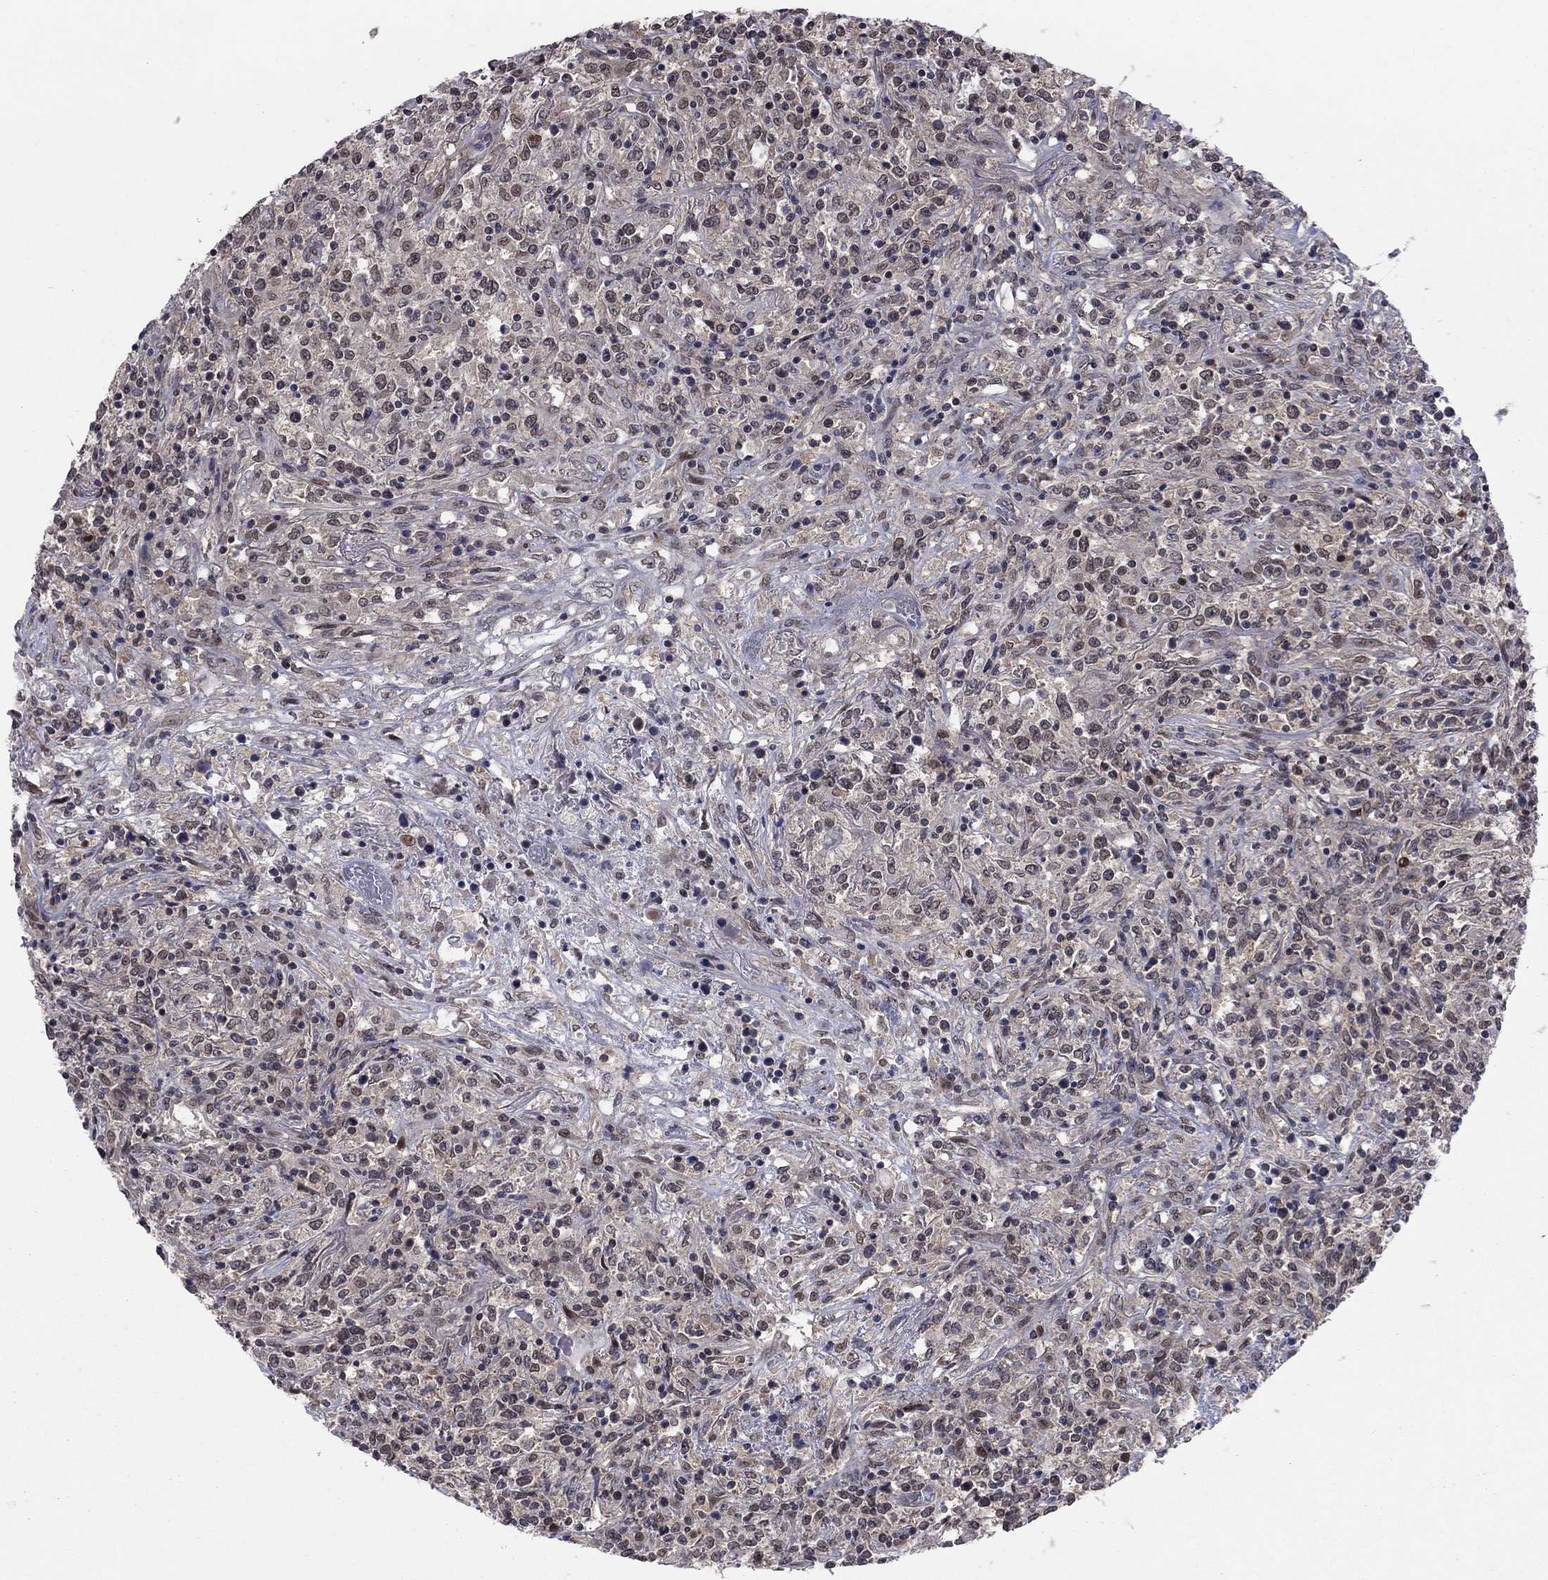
{"staining": {"intensity": "negative", "quantity": "none", "location": "none"}, "tissue": "lymphoma", "cell_type": "Tumor cells", "image_type": "cancer", "snomed": [{"axis": "morphology", "description": "Malignant lymphoma, non-Hodgkin's type, High grade"}, {"axis": "topography", "description": "Lung"}], "caption": "Tumor cells are negative for brown protein staining in malignant lymphoma, non-Hodgkin's type (high-grade). (Brightfield microscopy of DAB IHC at high magnification).", "gene": "PSMC1", "patient": {"sex": "male", "age": 79}}